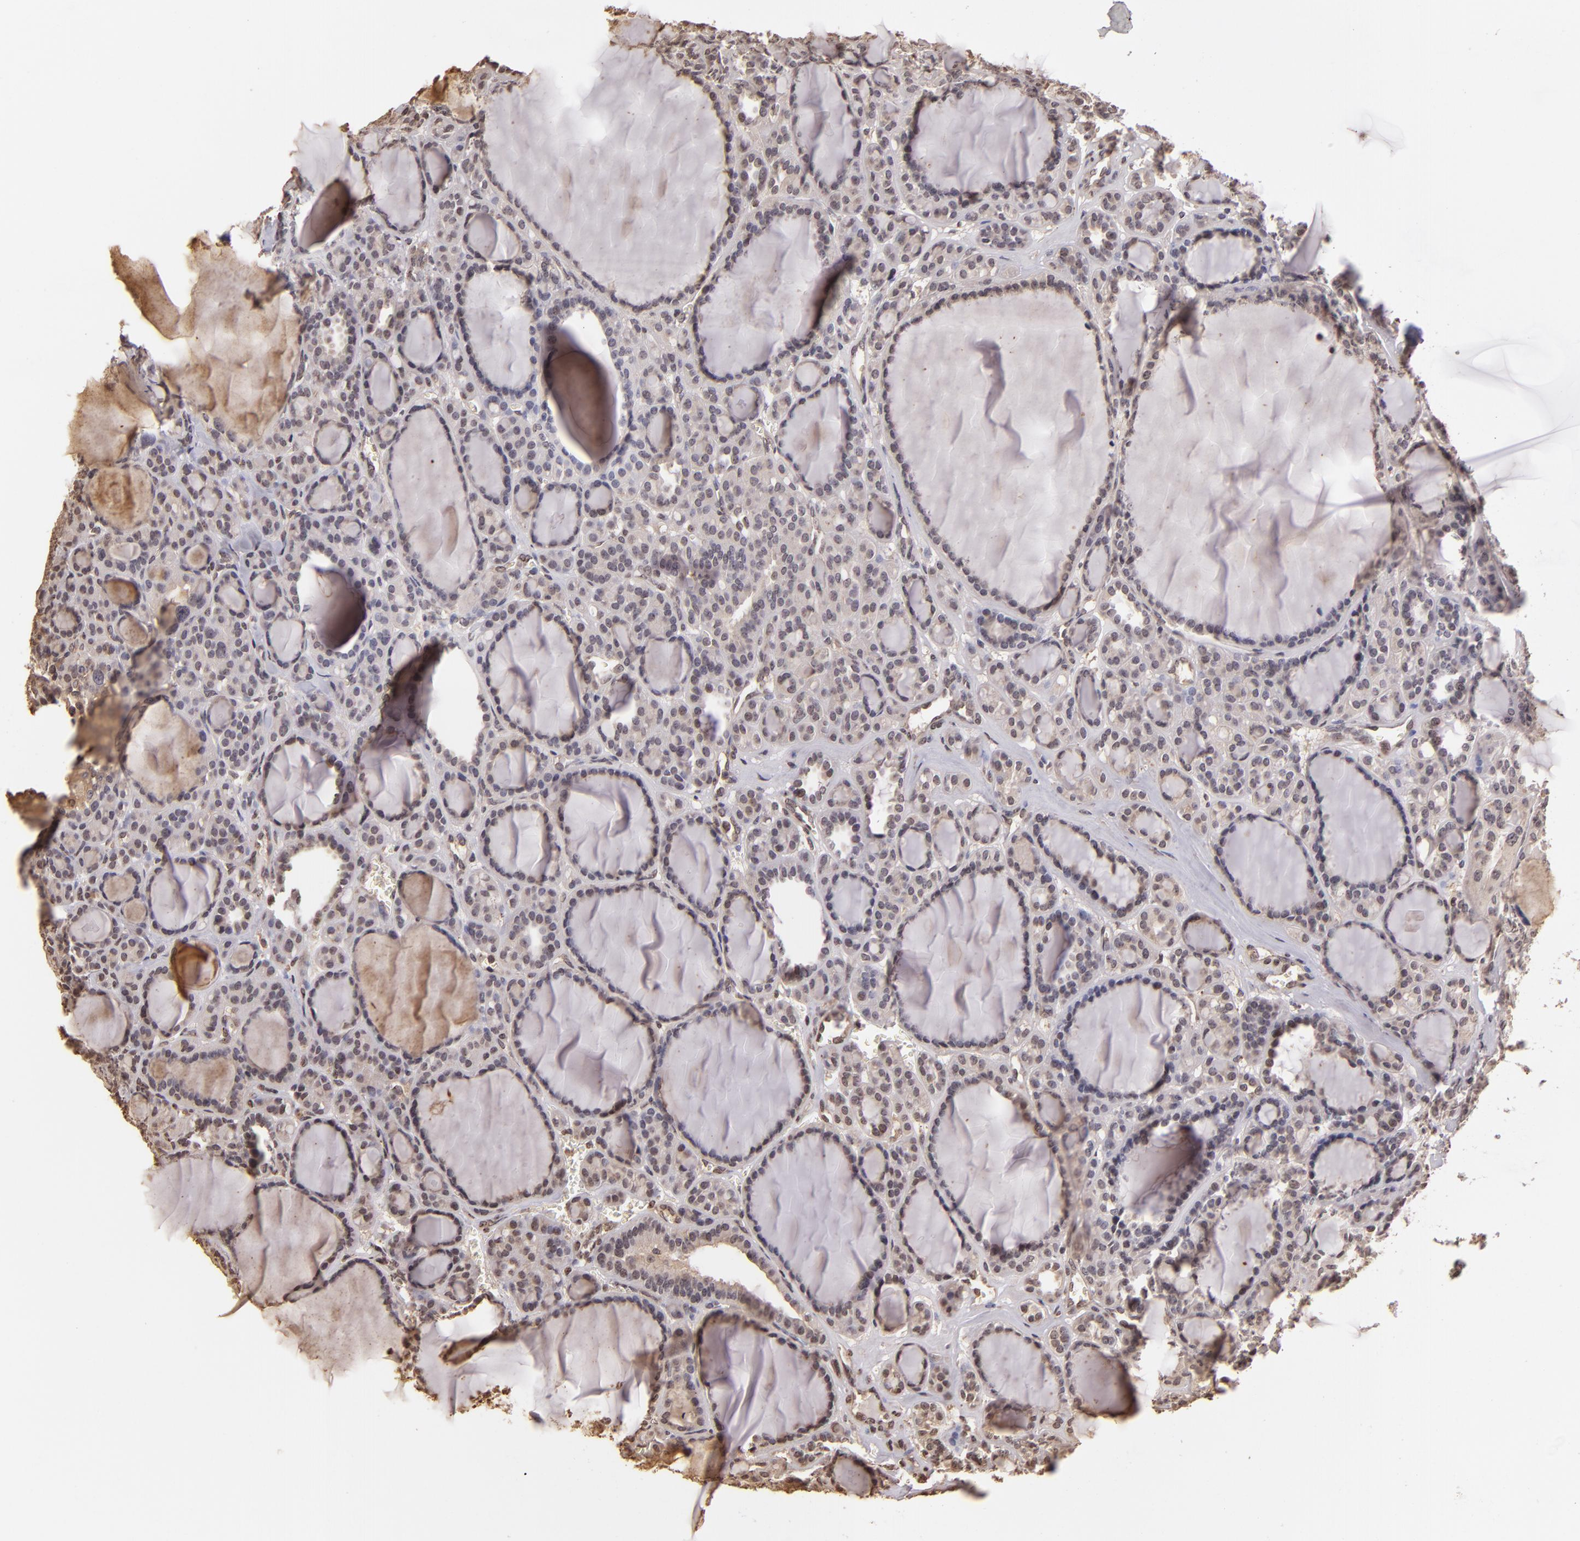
{"staining": {"intensity": "negative", "quantity": "none", "location": "none"}, "tissue": "thyroid cancer", "cell_type": "Tumor cells", "image_type": "cancer", "snomed": [{"axis": "morphology", "description": "Follicular adenoma carcinoma, NOS"}, {"axis": "topography", "description": "Thyroid gland"}], "caption": "Immunohistochemistry of thyroid follicular adenoma carcinoma displays no staining in tumor cells.", "gene": "ARPC2", "patient": {"sex": "female", "age": 71}}